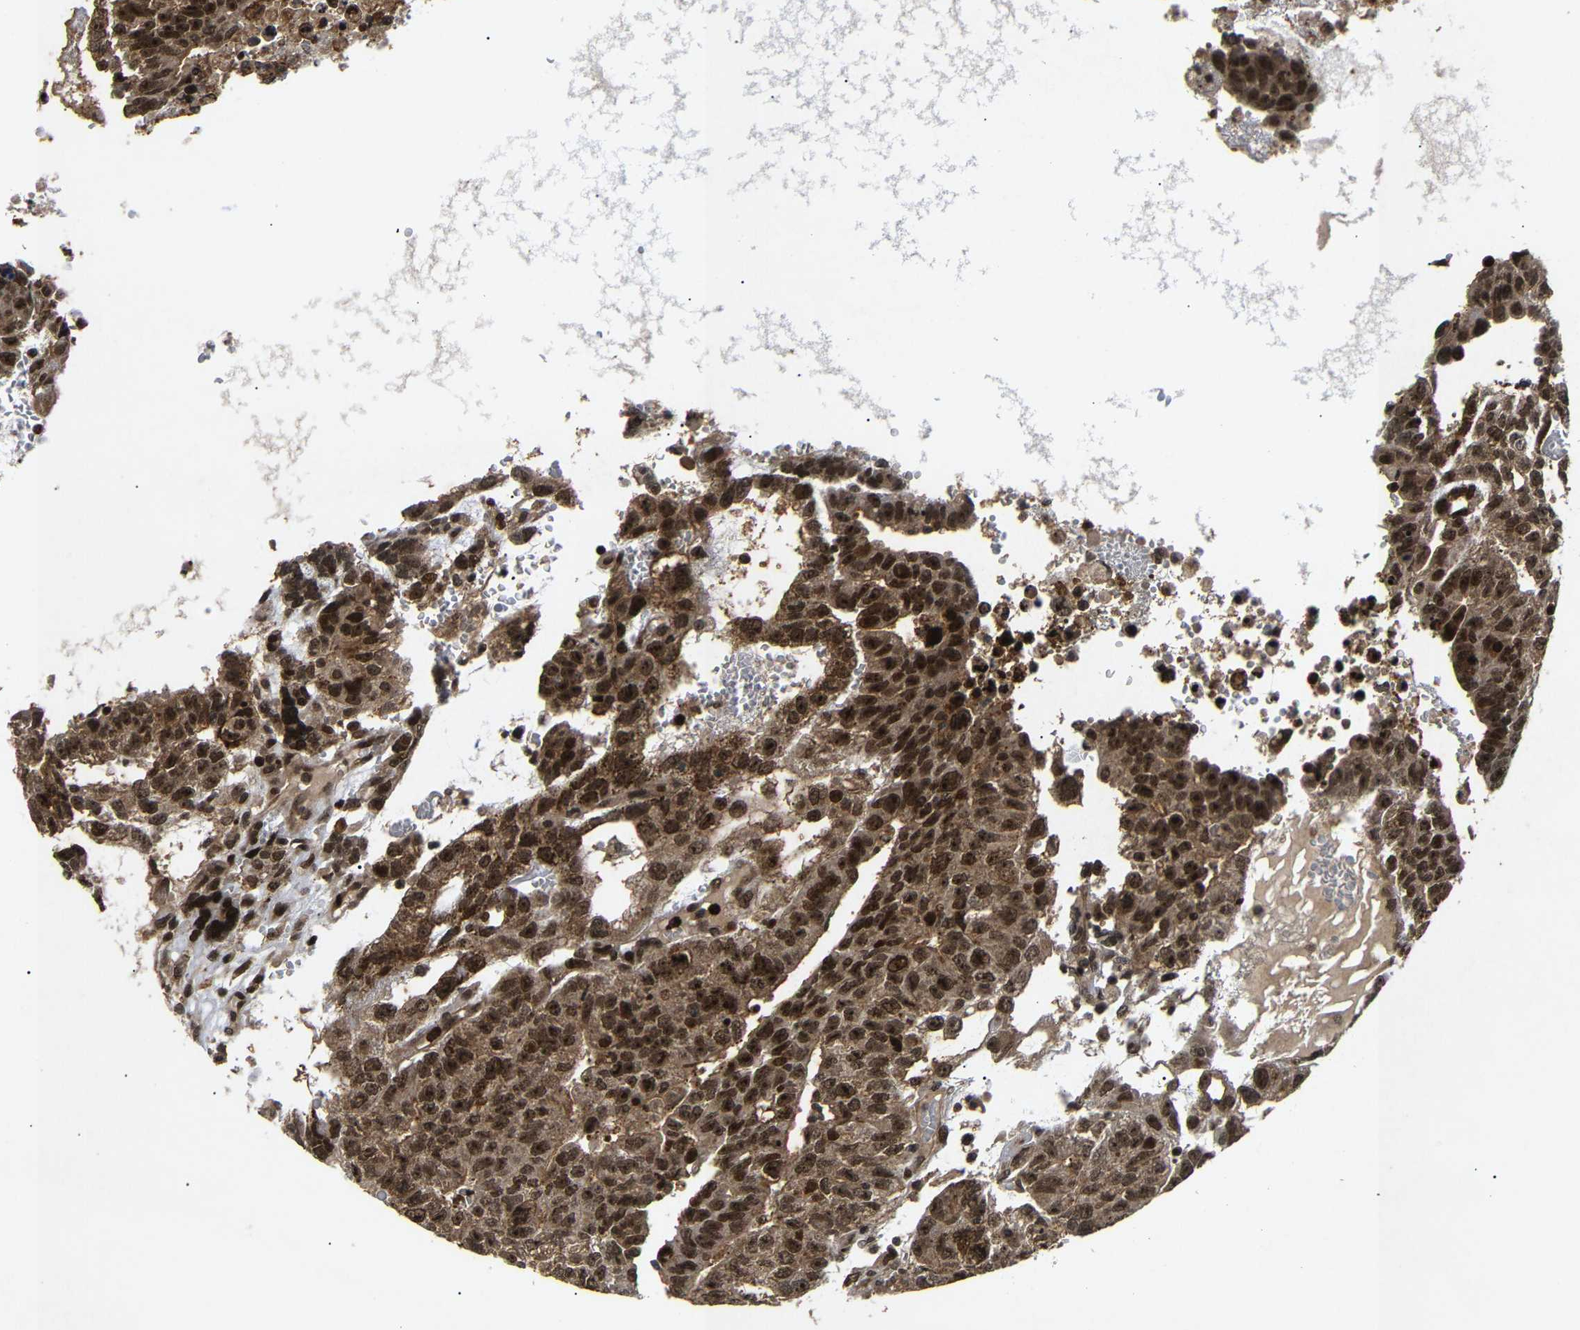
{"staining": {"intensity": "strong", "quantity": ">75%", "location": "cytoplasmic/membranous,nuclear"}, "tissue": "testis cancer", "cell_type": "Tumor cells", "image_type": "cancer", "snomed": [{"axis": "morphology", "description": "Seminoma, NOS"}, {"axis": "morphology", "description": "Carcinoma, Embryonal, NOS"}, {"axis": "topography", "description": "Testis"}], "caption": "Testis cancer was stained to show a protein in brown. There is high levels of strong cytoplasmic/membranous and nuclear positivity in approximately >75% of tumor cells. (DAB (3,3'-diaminobenzidine) = brown stain, brightfield microscopy at high magnification).", "gene": "KIF23", "patient": {"sex": "male", "age": 52}}